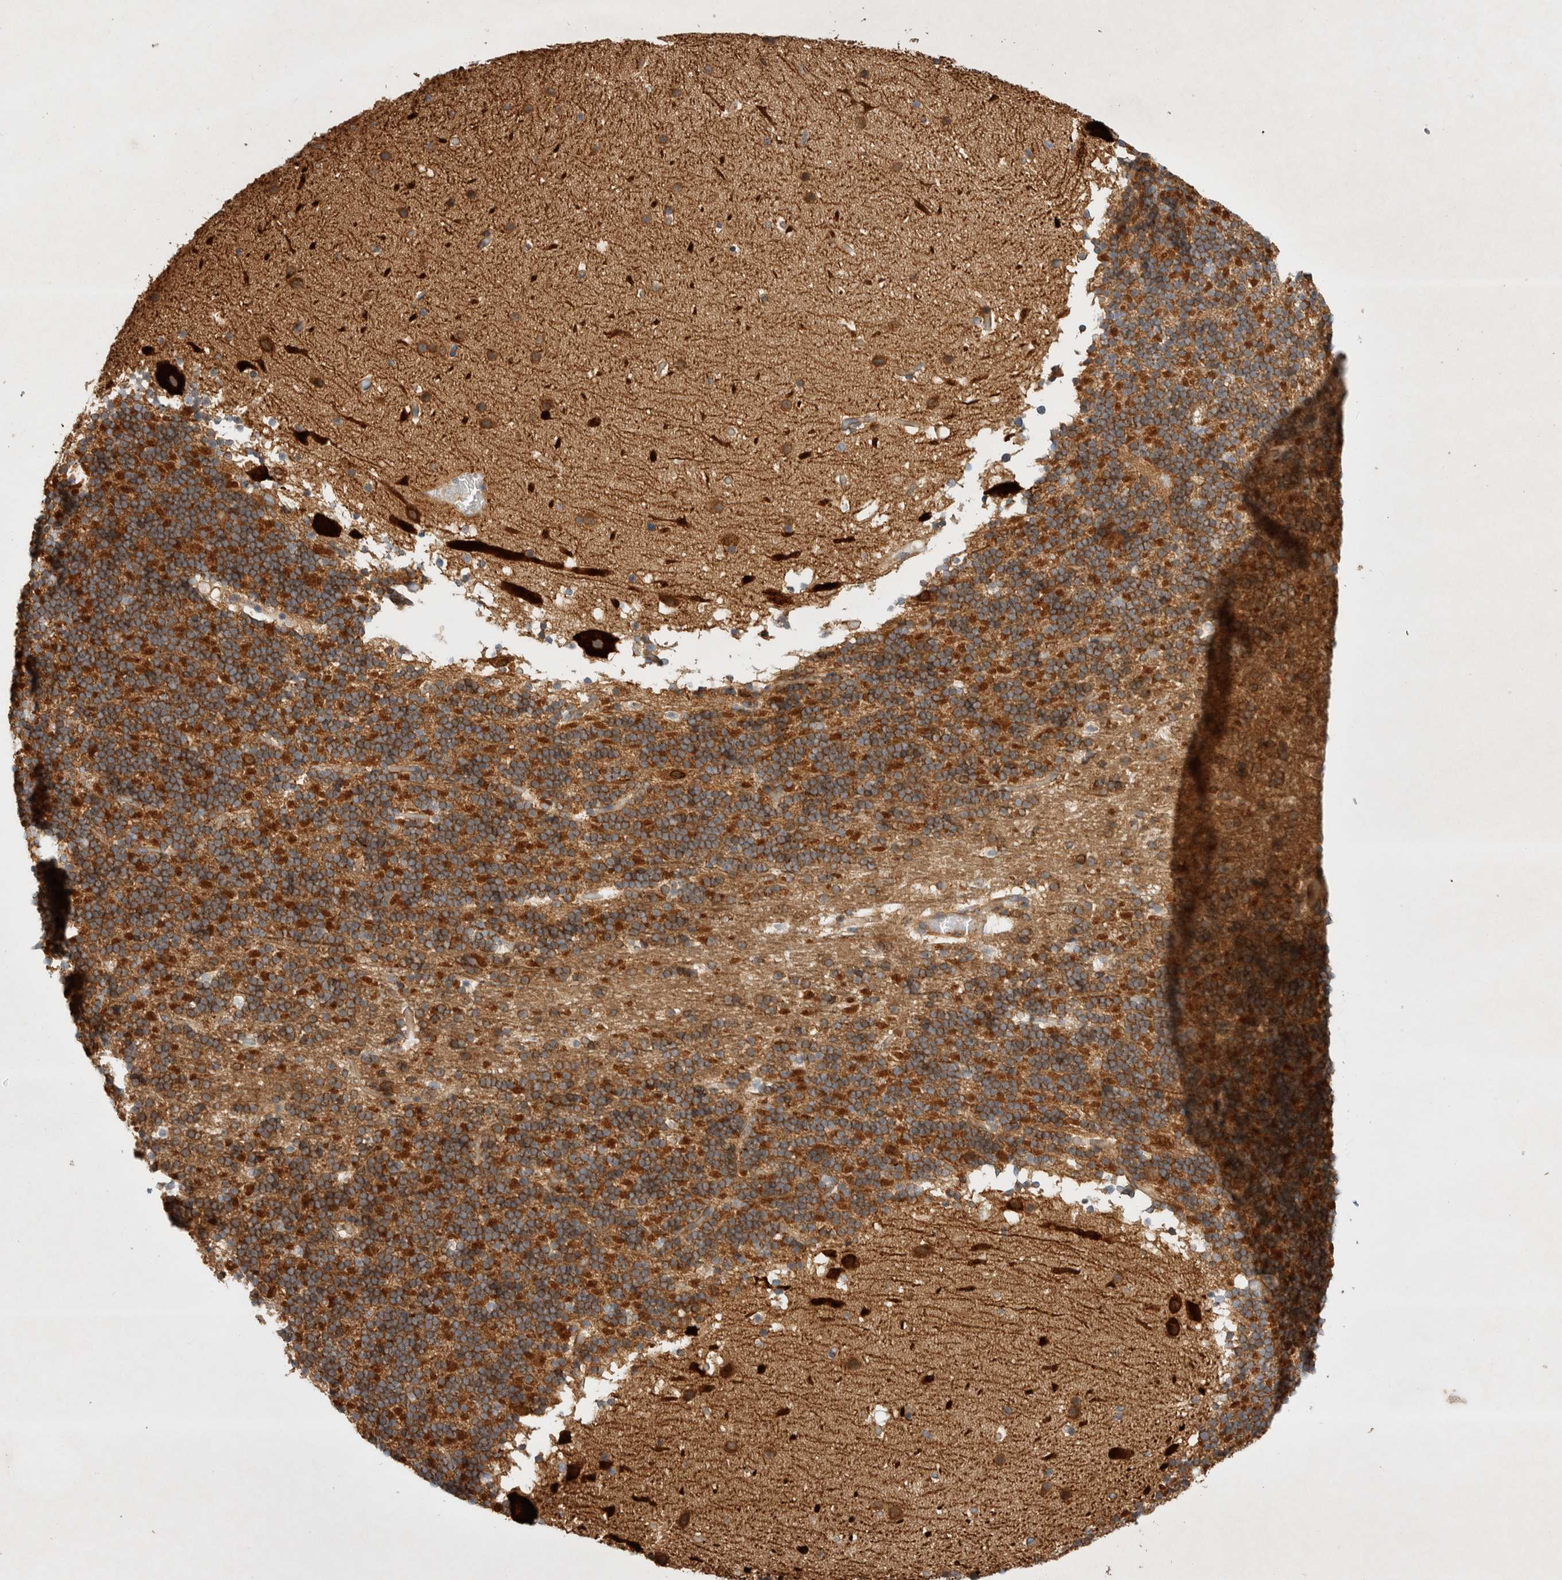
{"staining": {"intensity": "strong", "quantity": "25%-75%", "location": "cytoplasmic/membranous"}, "tissue": "cerebellum", "cell_type": "Cells in granular layer", "image_type": "normal", "snomed": [{"axis": "morphology", "description": "Normal tissue, NOS"}, {"axis": "topography", "description": "Cerebellum"}], "caption": "IHC of unremarkable human cerebellum exhibits high levels of strong cytoplasmic/membranous staining in approximately 25%-75% of cells in granular layer. The protein of interest is shown in brown color, while the nuclei are stained blue.", "gene": "GPR150", "patient": {"sex": "male", "age": 57}}